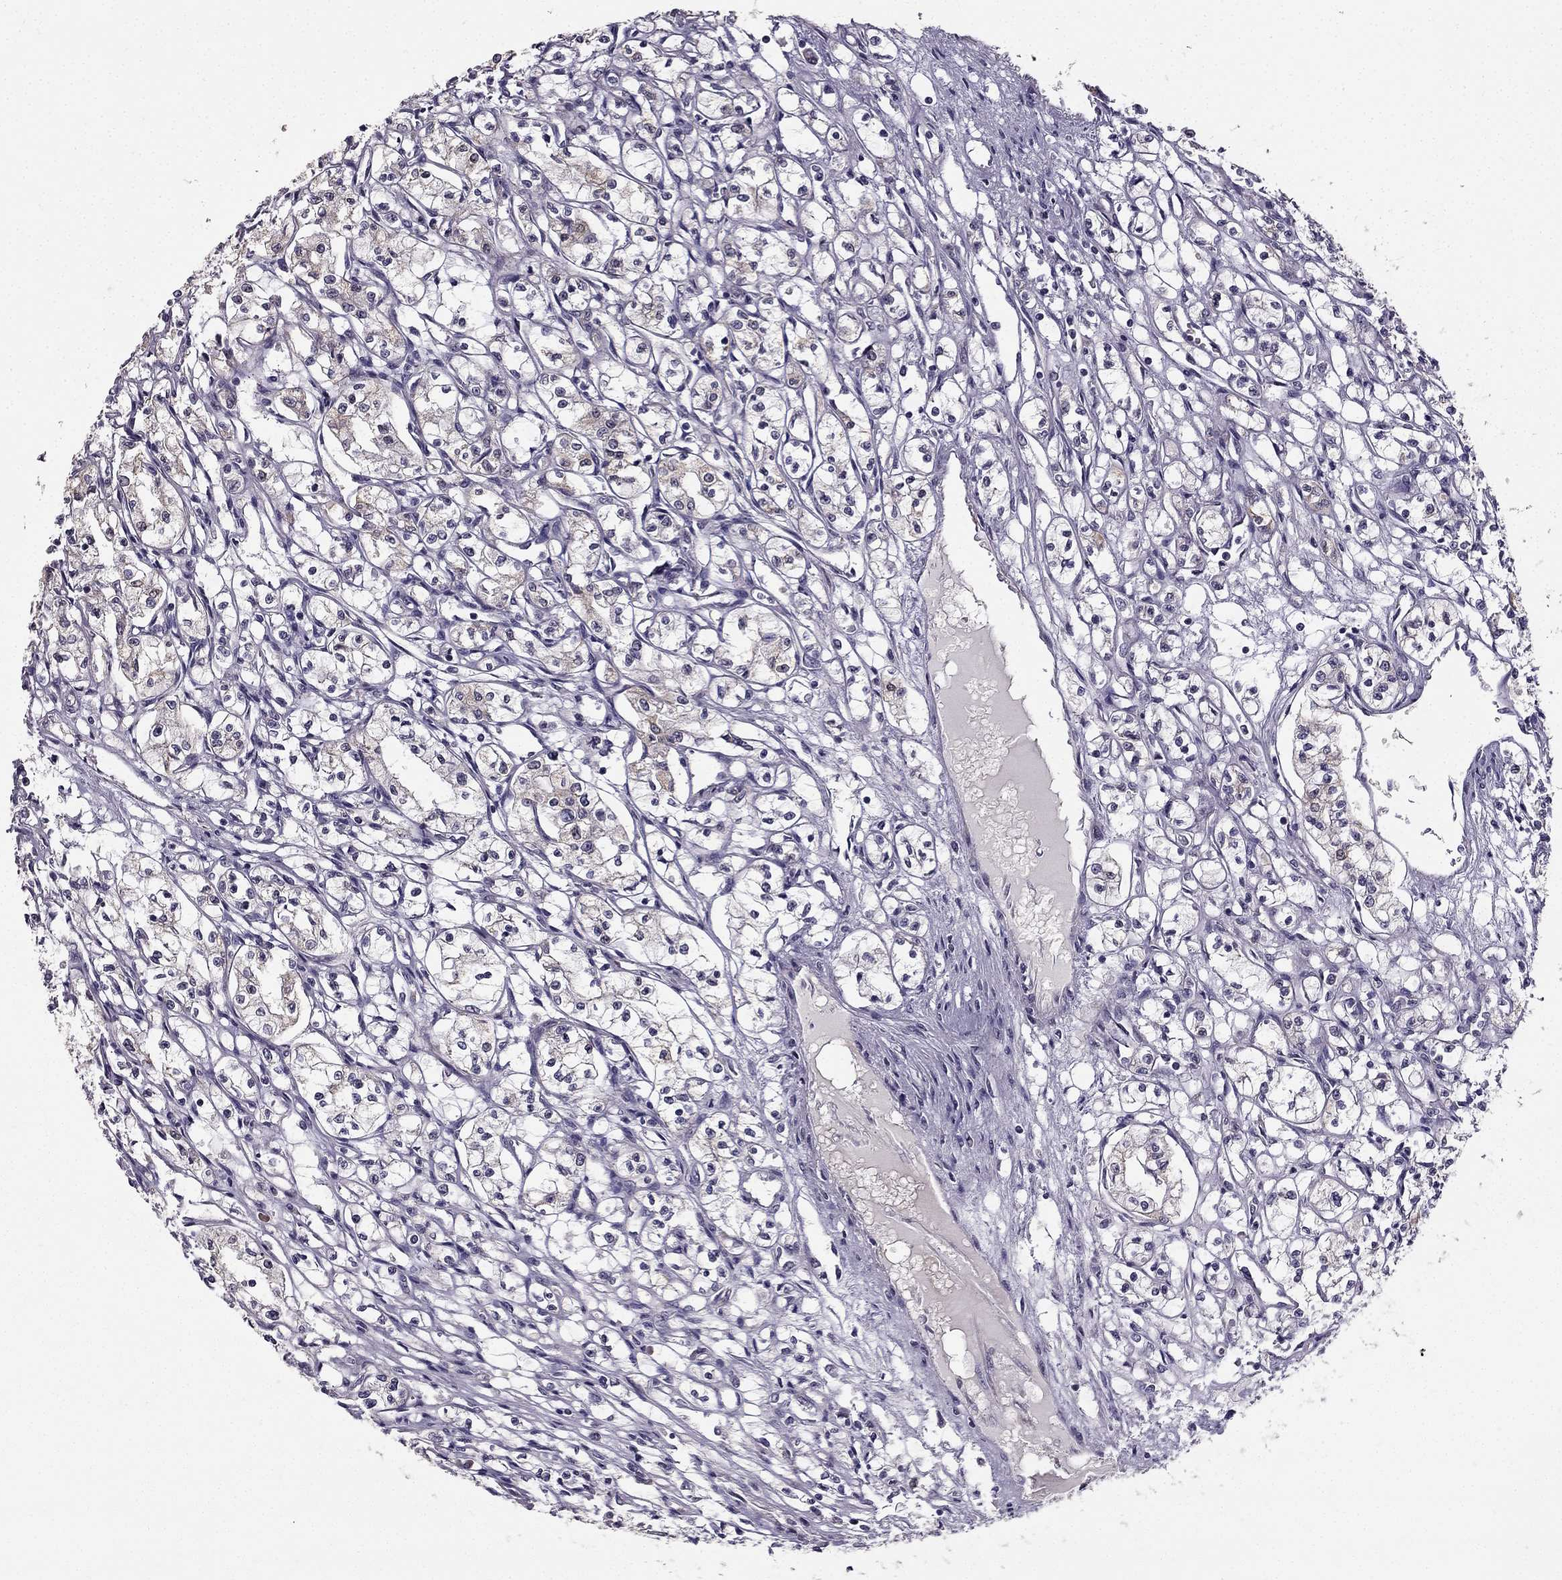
{"staining": {"intensity": "weak", "quantity": "<25%", "location": "cytoplasmic/membranous"}, "tissue": "renal cancer", "cell_type": "Tumor cells", "image_type": "cancer", "snomed": [{"axis": "morphology", "description": "Adenocarcinoma, NOS"}, {"axis": "topography", "description": "Kidney"}], "caption": "An immunohistochemistry (IHC) photomicrograph of renal adenocarcinoma is shown. There is no staining in tumor cells of renal adenocarcinoma. (Brightfield microscopy of DAB (3,3'-diaminobenzidine) IHC at high magnification).", "gene": "TSPYL5", "patient": {"sex": "male", "age": 56}}